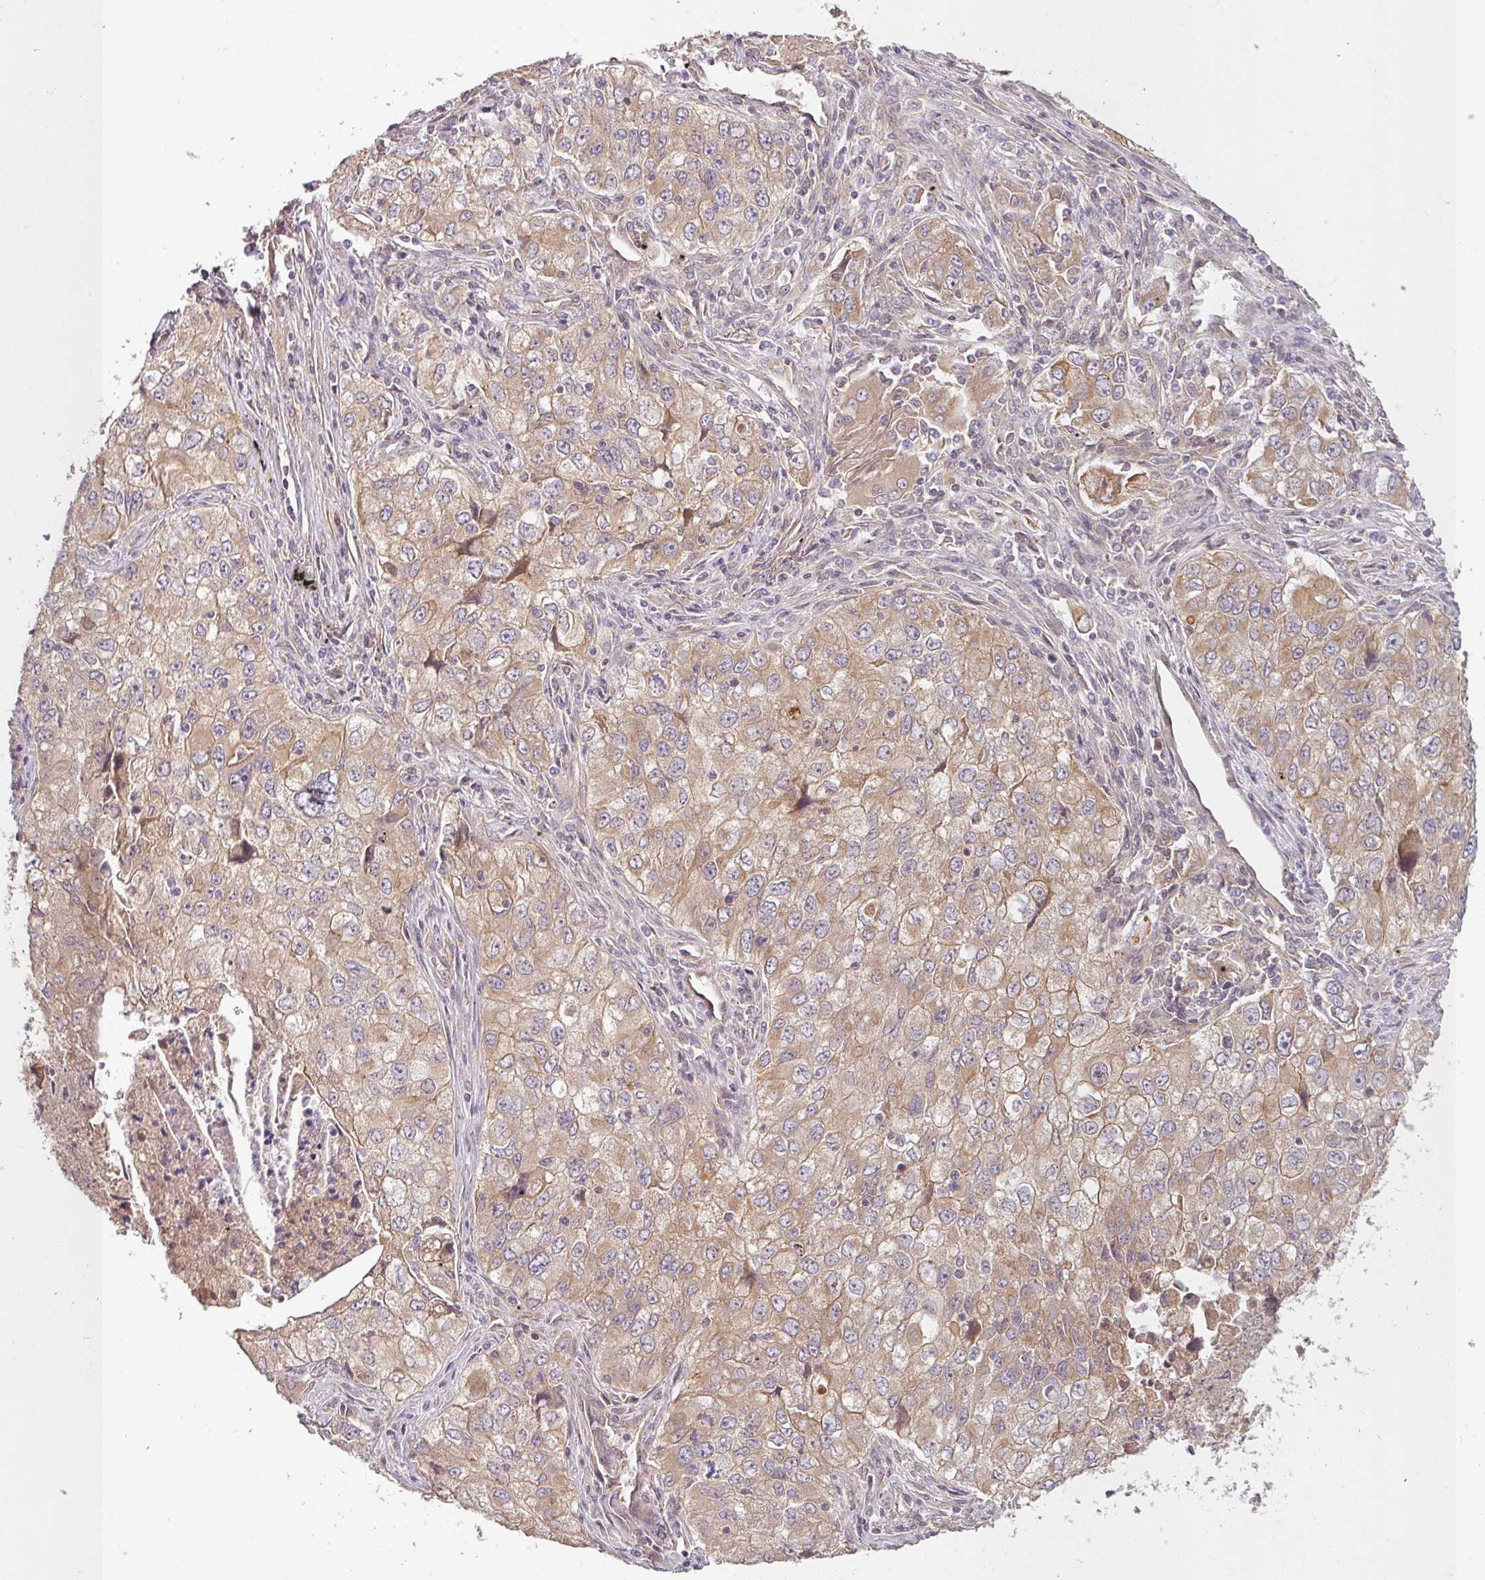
{"staining": {"intensity": "moderate", "quantity": ">75%", "location": "cytoplasmic/membranous"}, "tissue": "lung cancer", "cell_type": "Tumor cells", "image_type": "cancer", "snomed": [{"axis": "morphology", "description": "Adenocarcinoma, NOS"}, {"axis": "morphology", "description": "Adenocarcinoma, metastatic, NOS"}, {"axis": "topography", "description": "Lymph node"}, {"axis": "topography", "description": "Lung"}], "caption": "About >75% of tumor cells in human lung cancer (metastatic adenocarcinoma) show moderate cytoplasmic/membranous protein positivity as visualized by brown immunohistochemical staining.", "gene": "RNF31", "patient": {"sex": "female", "age": 42}}